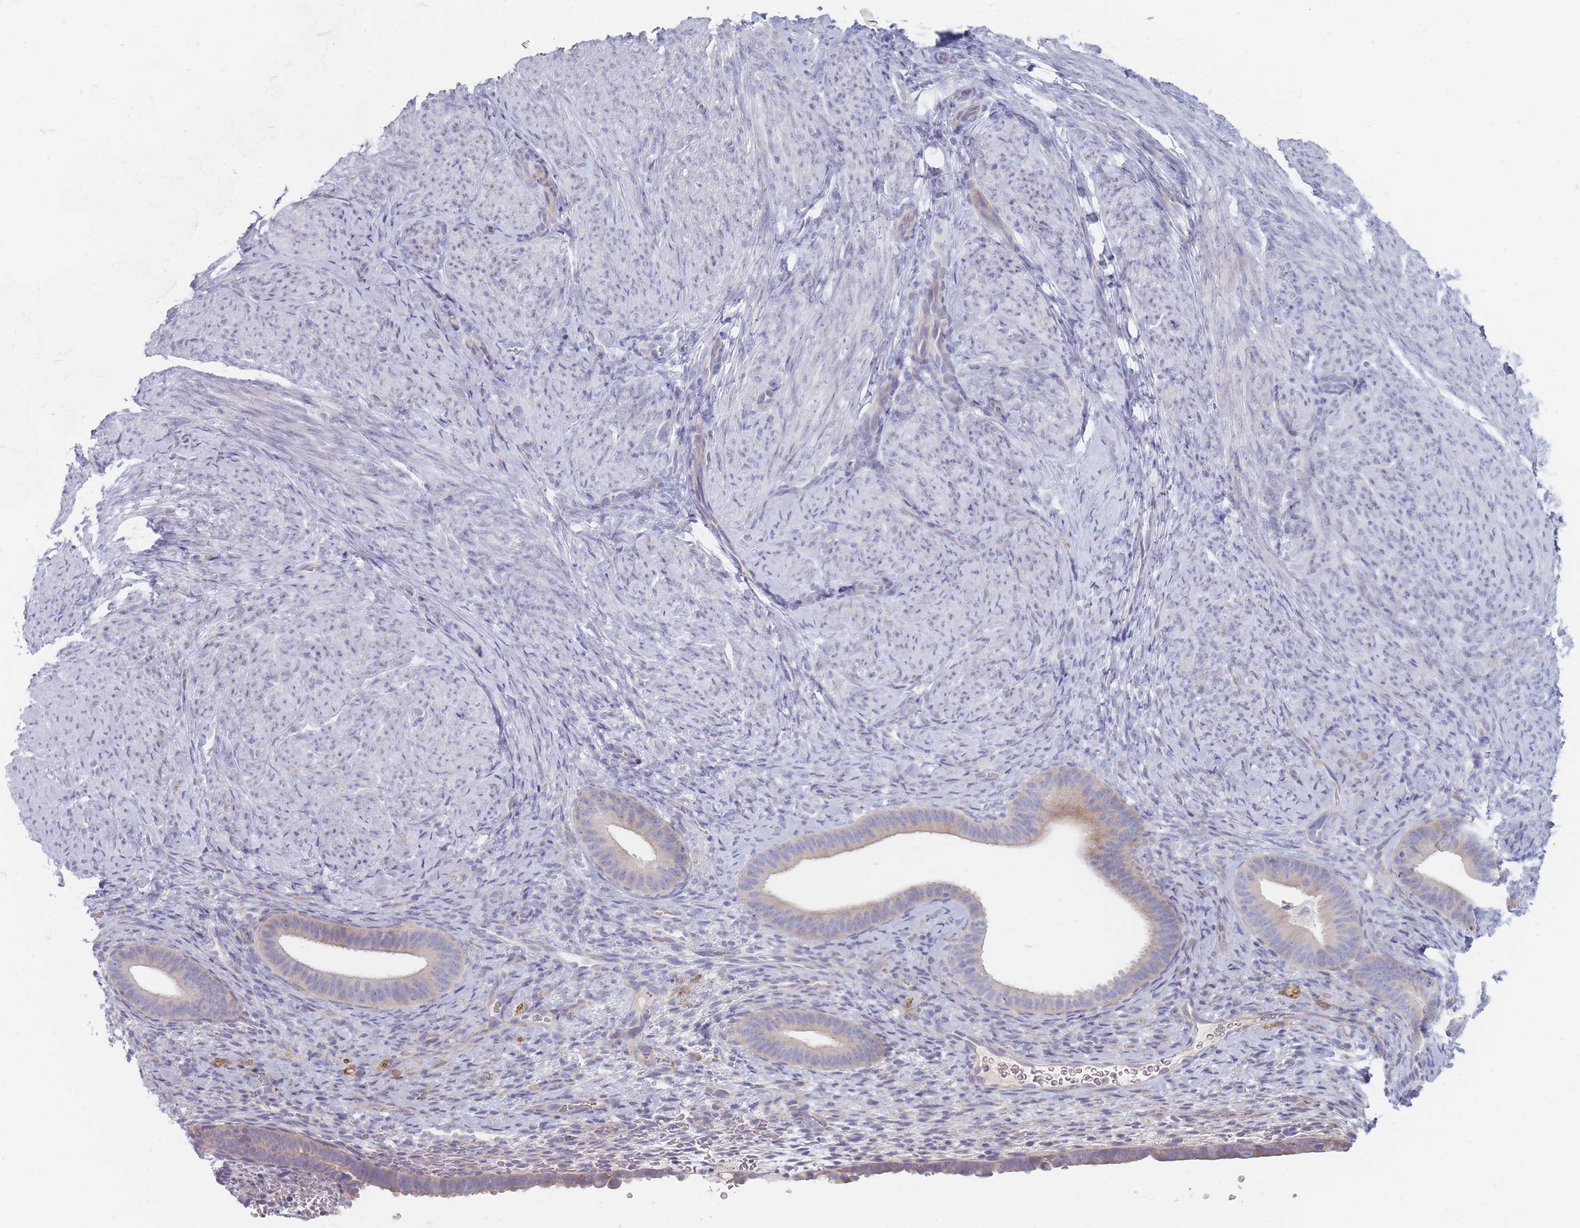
{"staining": {"intensity": "negative", "quantity": "none", "location": "none"}, "tissue": "endometrium", "cell_type": "Cells in endometrial stroma", "image_type": "normal", "snomed": [{"axis": "morphology", "description": "Normal tissue, NOS"}, {"axis": "topography", "description": "Endometrium"}], "caption": "IHC image of benign endometrium: endometrium stained with DAB (3,3'-diaminobenzidine) displays no significant protein expression in cells in endometrial stroma.", "gene": "SPATS1", "patient": {"sex": "female", "age": 65}}